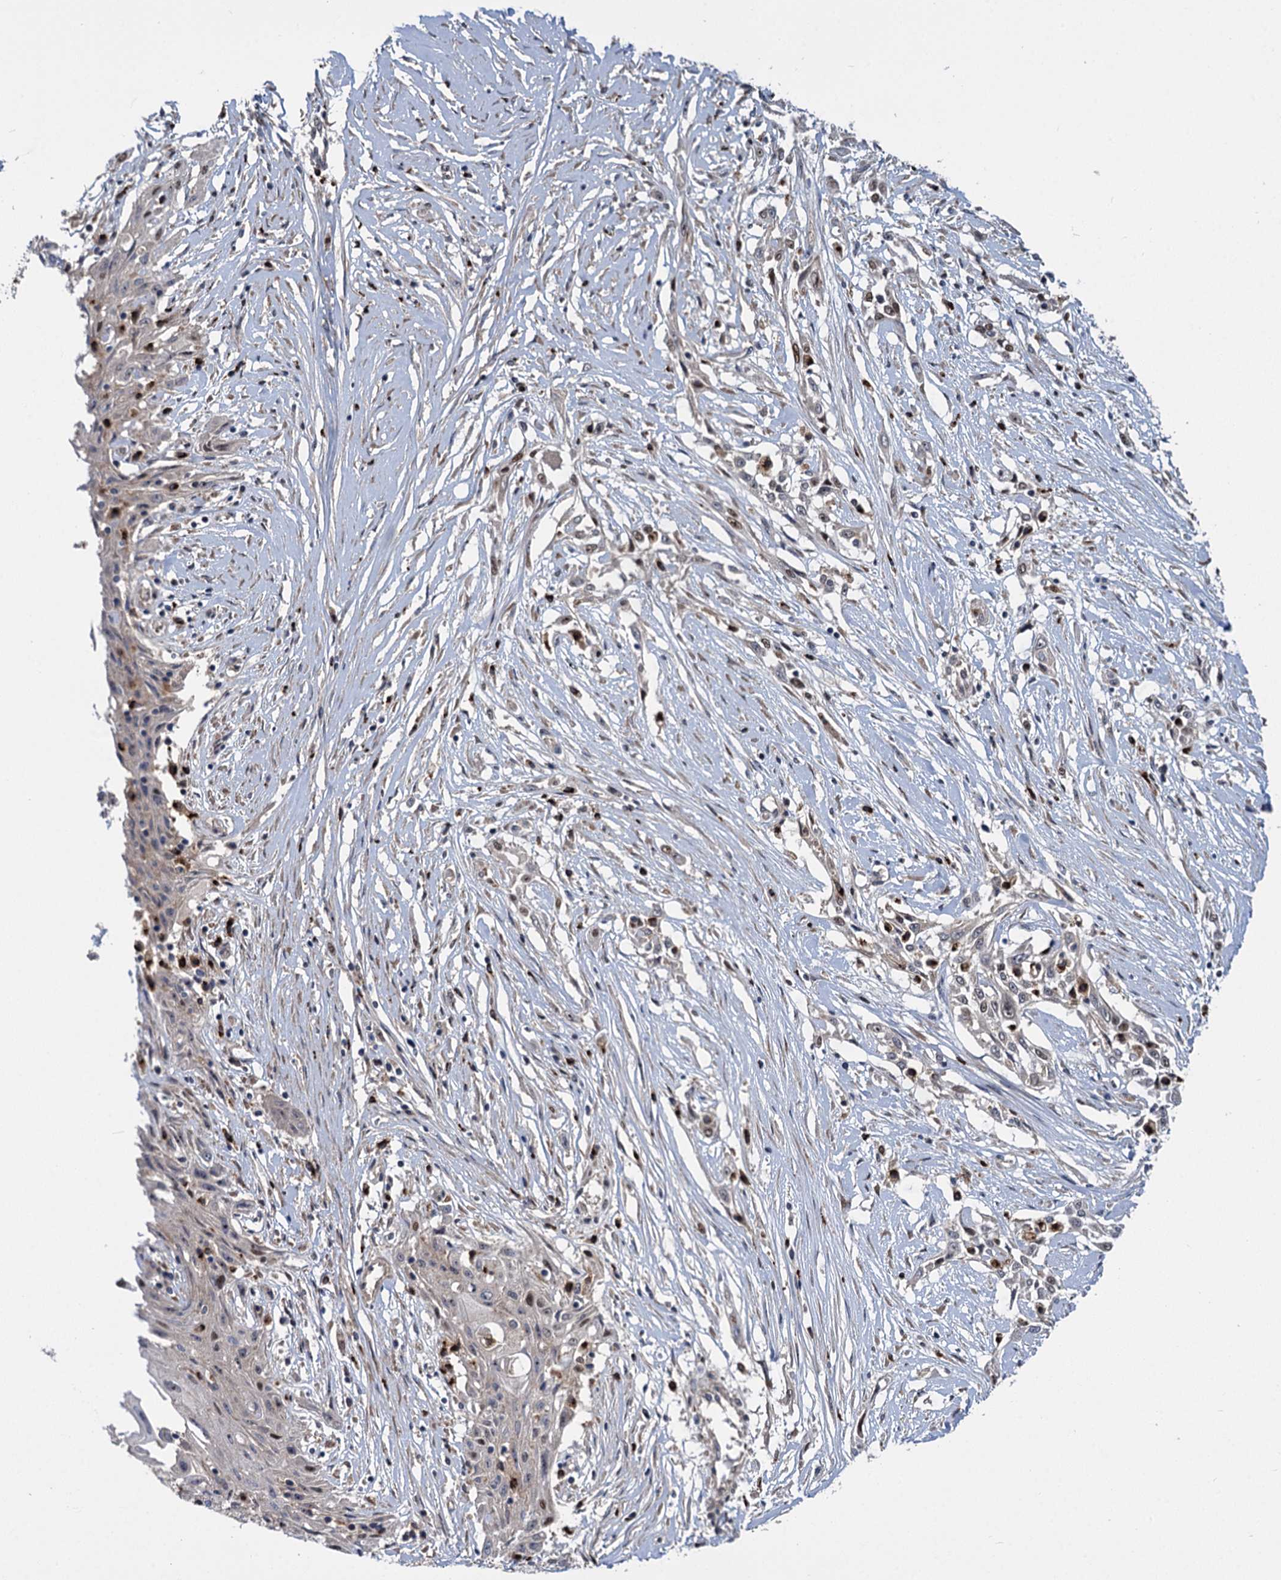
{"staining": {"intensity": "negative", "quantity": "none", "location": "none"}, "tissue": "skin cancer", "cell_type": "Tumor cells", "image_type": "cancer", "snomed": [{"axis": "morphology", "description": "Squamous cell carcinoma, NOS"}, {"axis": "morphology", "description": "Squamous cell carcinoma, metastatic, NOS"}, {"axis": "topography", "description": "Skin"}, {"axis": "topography", "description": "Lymph node"}], "caption": "High power microscopy photomicrograph of an IHC histopathology image of skin cancer (squamous cell carcinoma), revealing no significant expression in tumor cells.", "gene": "GAL3ST4", "patient": {"sex": "male", "age": 75}}